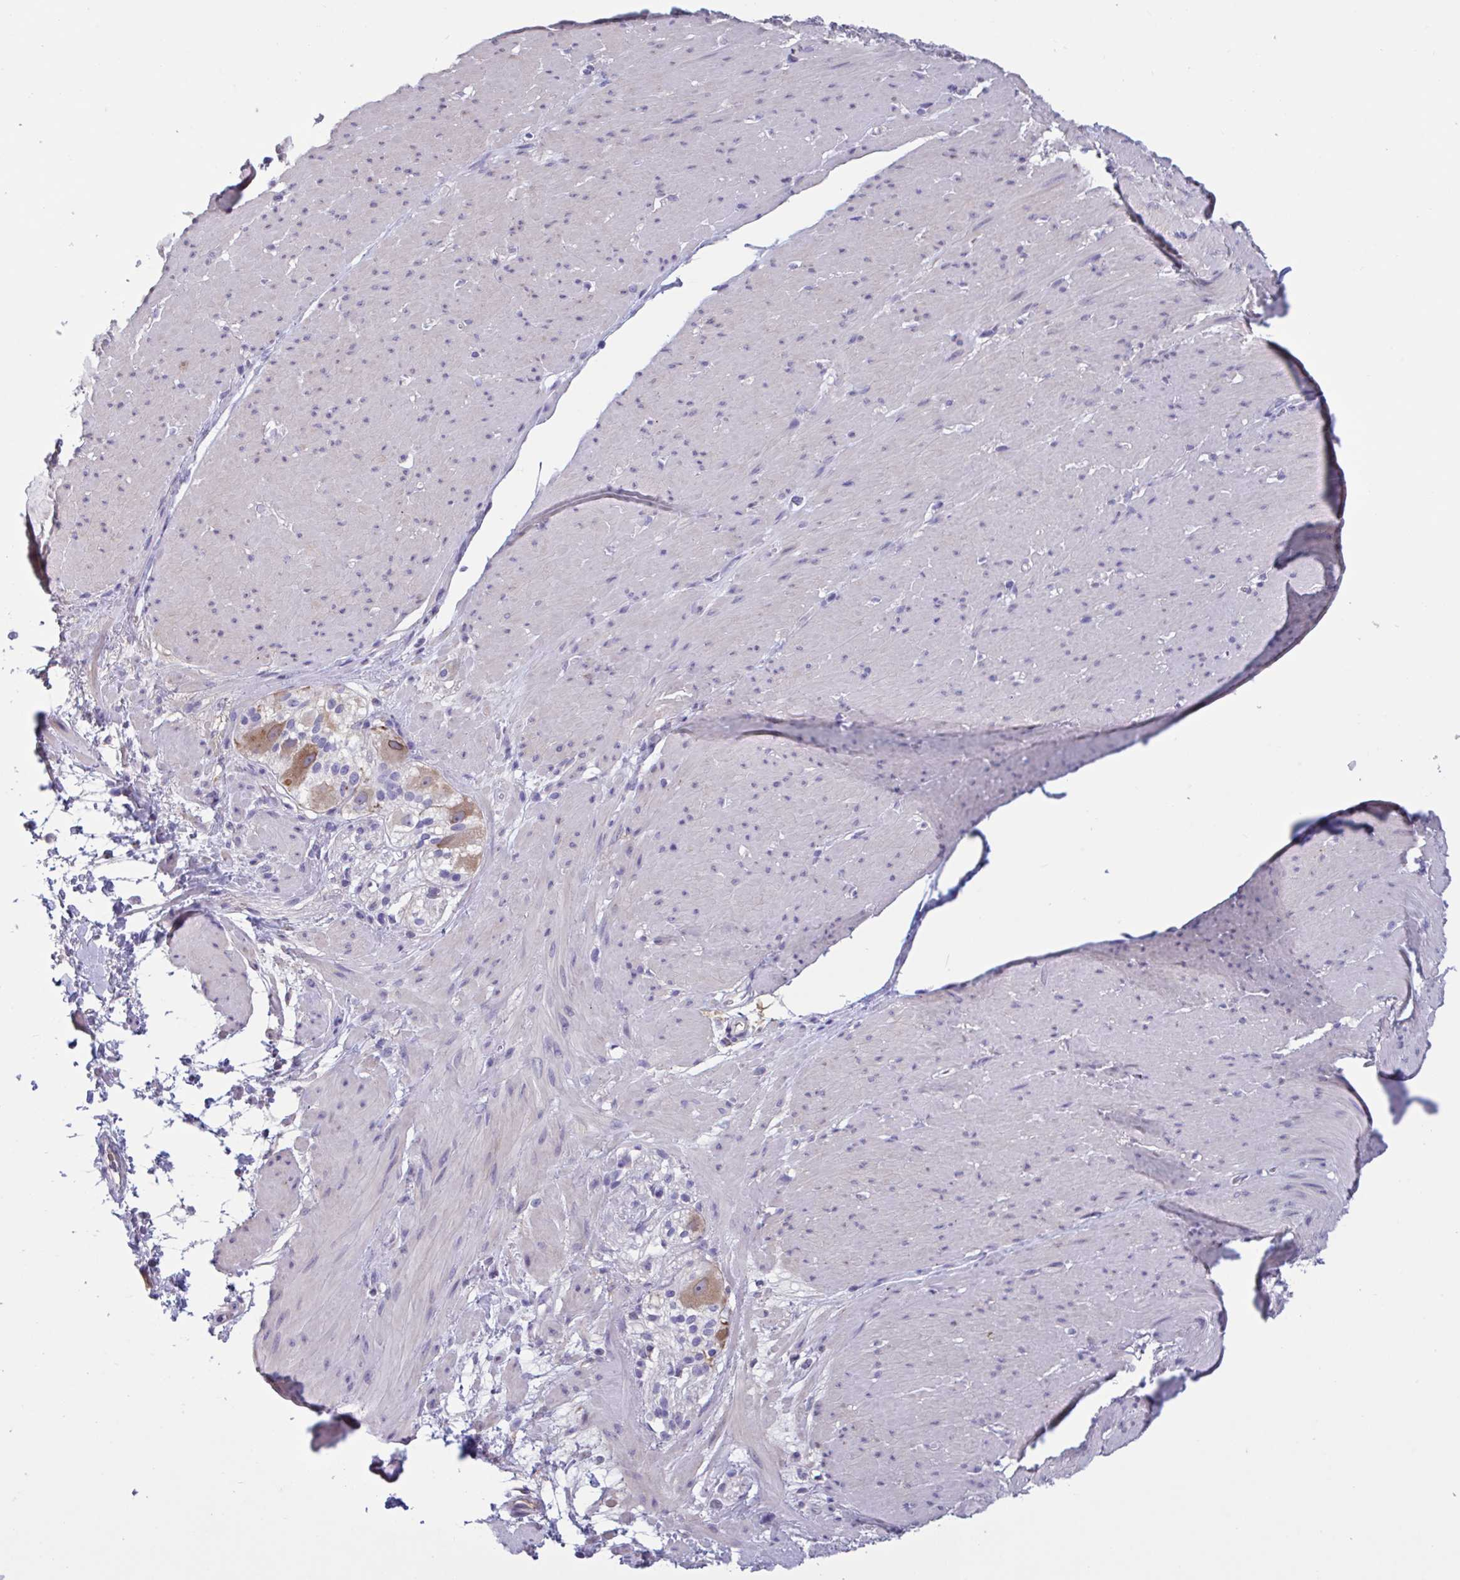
{"staining": {"intensity": "negative", "quantity": "none", "location": "none"}, "tissue": "smooth muscle", "cell_type": "Smooth muscle cells", "image_type": "normal", "snomed": [{"axis": "morphology", "description": "Normal tissue, NOS"}, {"axis": "topography", "description": "Smooth muscle"}, {"axis": "topography", "description": "Rectum"}], "caption": "Smooth muscle cells show no significant positivity in benign smooth muscle. (Immunohistochemistry (ihc), brightfield microscopy, high magnification).", "gene": "MS4A14", "patient": {"sex": "male", "age": 53}}